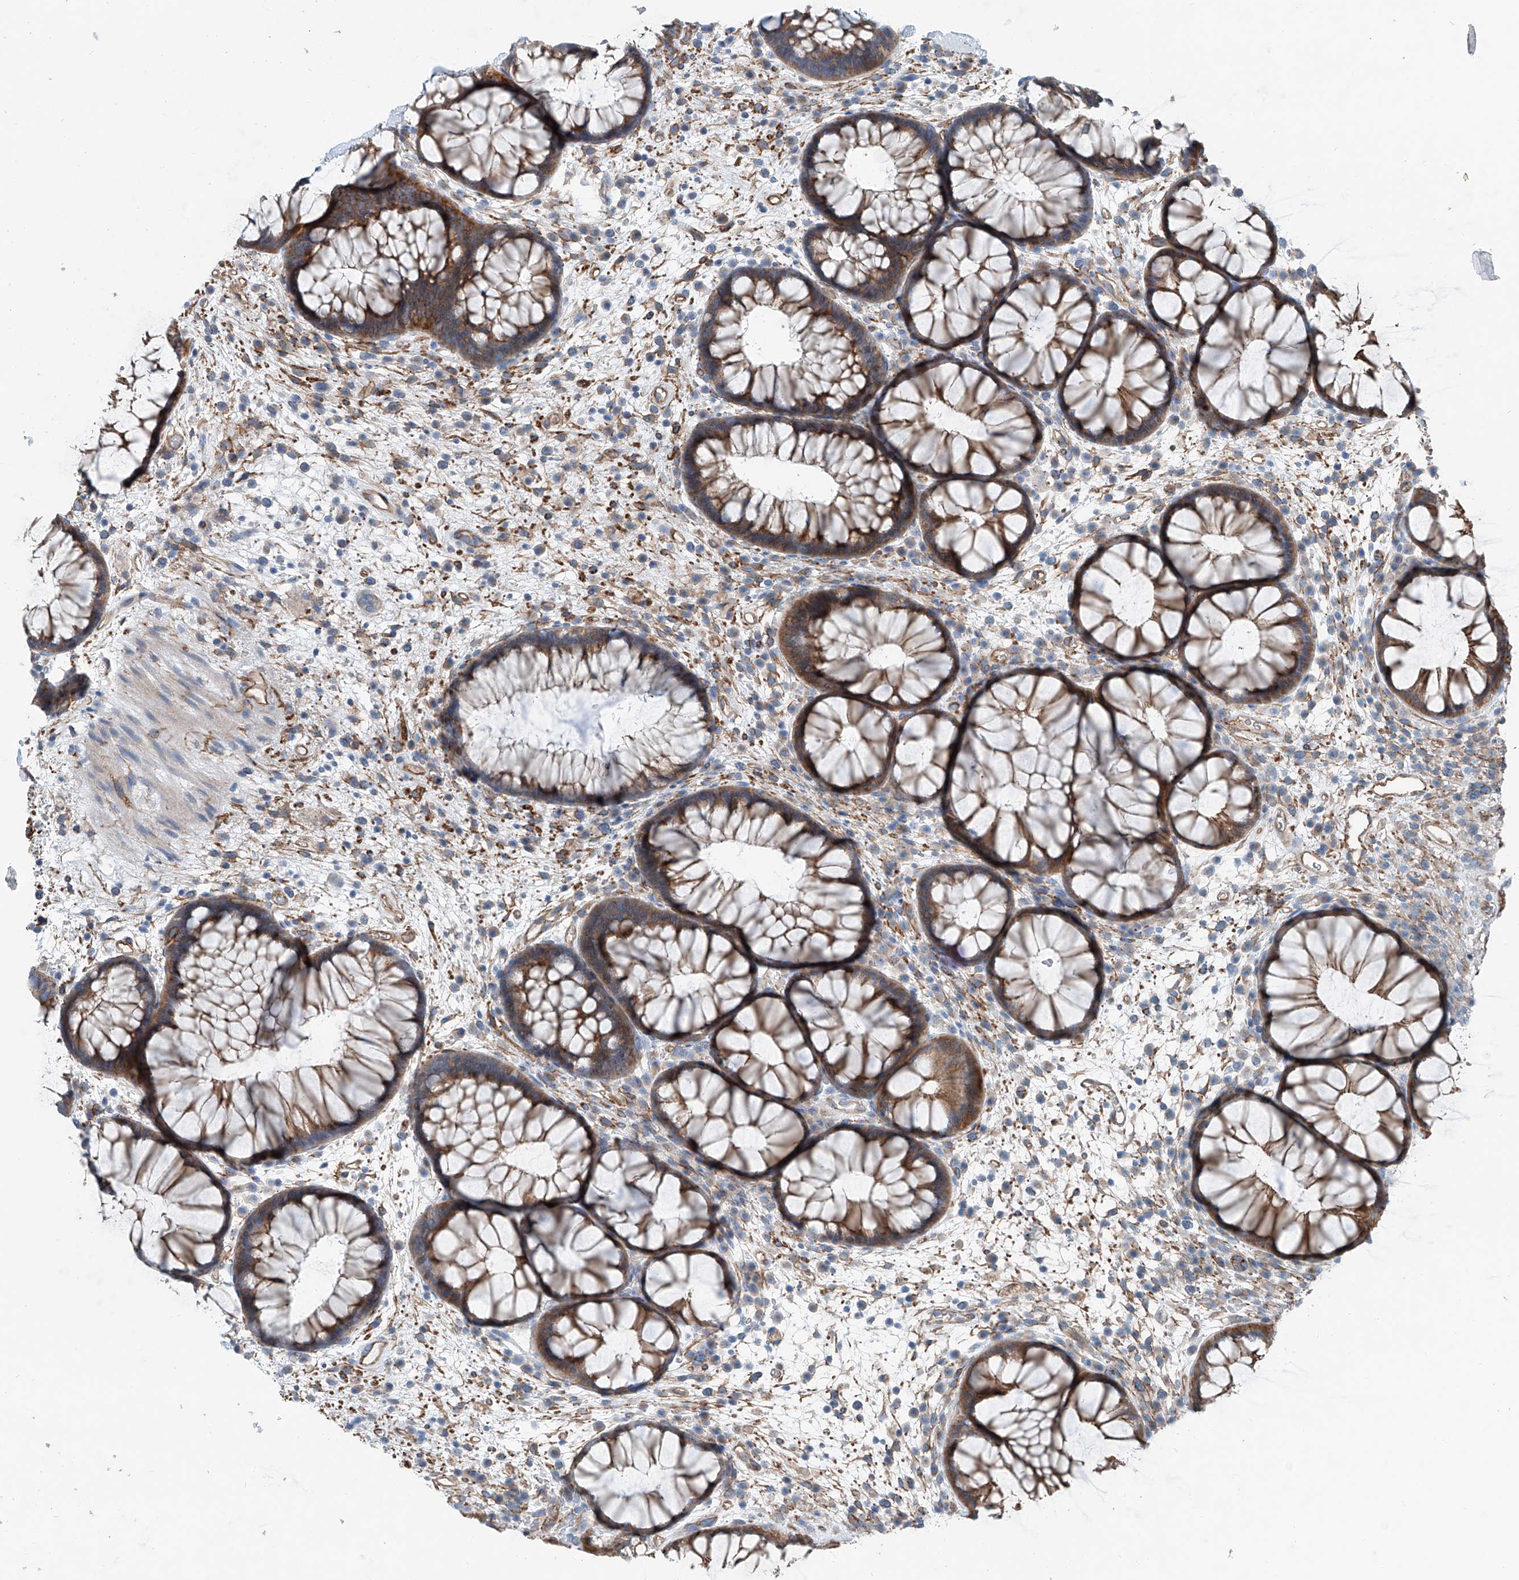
{"staining": {"intensity": "moderate", "quantity": ">75%", "location": "cytoplasmic/membranous"}, "tissue": "rectum", "cell_type": "Glandular cells", "image_type": "normal", "snomed": [{"axis": "morphology", "description": "Normal tissue, NOS"}, {"axis": "topography", "description": "Rectum"}], "caption": "High-power microscopy captured an IHC micrograph of unremarkable rectum, revealing moderate cytoplasmic/membranous staining in approximately >75% of glandular cells. Immunohistochemistry (ihc) stains the protein in brown and the nuclei are stained blue.", "gene": "THEMIS2", "patient": {"sex": "male", "age": 51}}